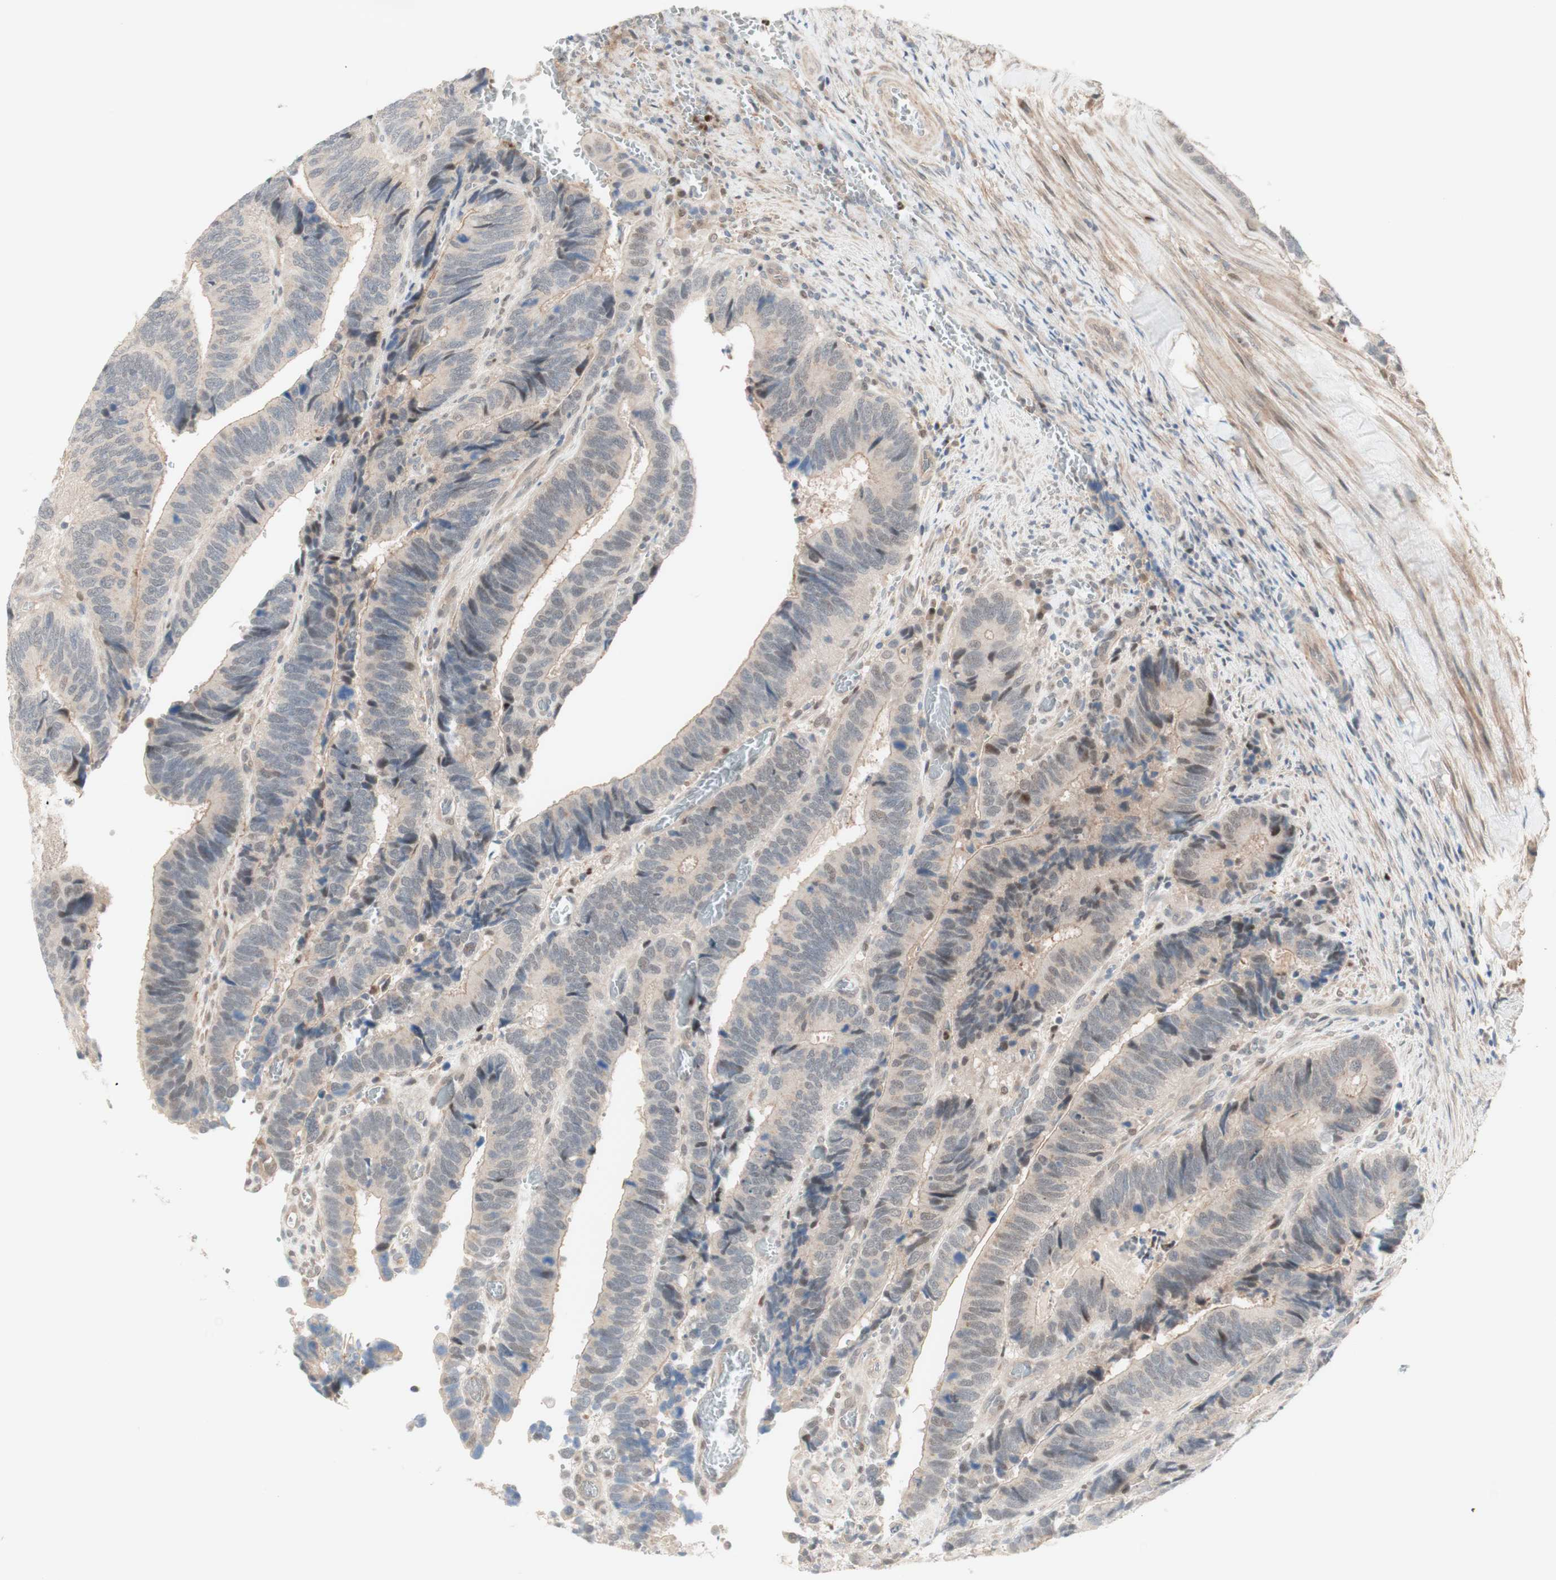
{"staining": {"intensity": "weak", "quantity": "<25%", "location": "nuclear"}, "tissue": "colorectal cancer", "cell_type": "Tumor cells", "image_type": "cancer", "snomed": [{"axis": "morphology", "description": "Adenocarcinoma, NOS"}, {"axis": "topography", "description": "Colon"}], "caption": "This is a micrograph of immunohistochemistry (IHC) staining of colorectal cancer, which shows no positivity in tumor cells.", "gene": "RFNG", "patient": {"sex": "male", "age": 72}}